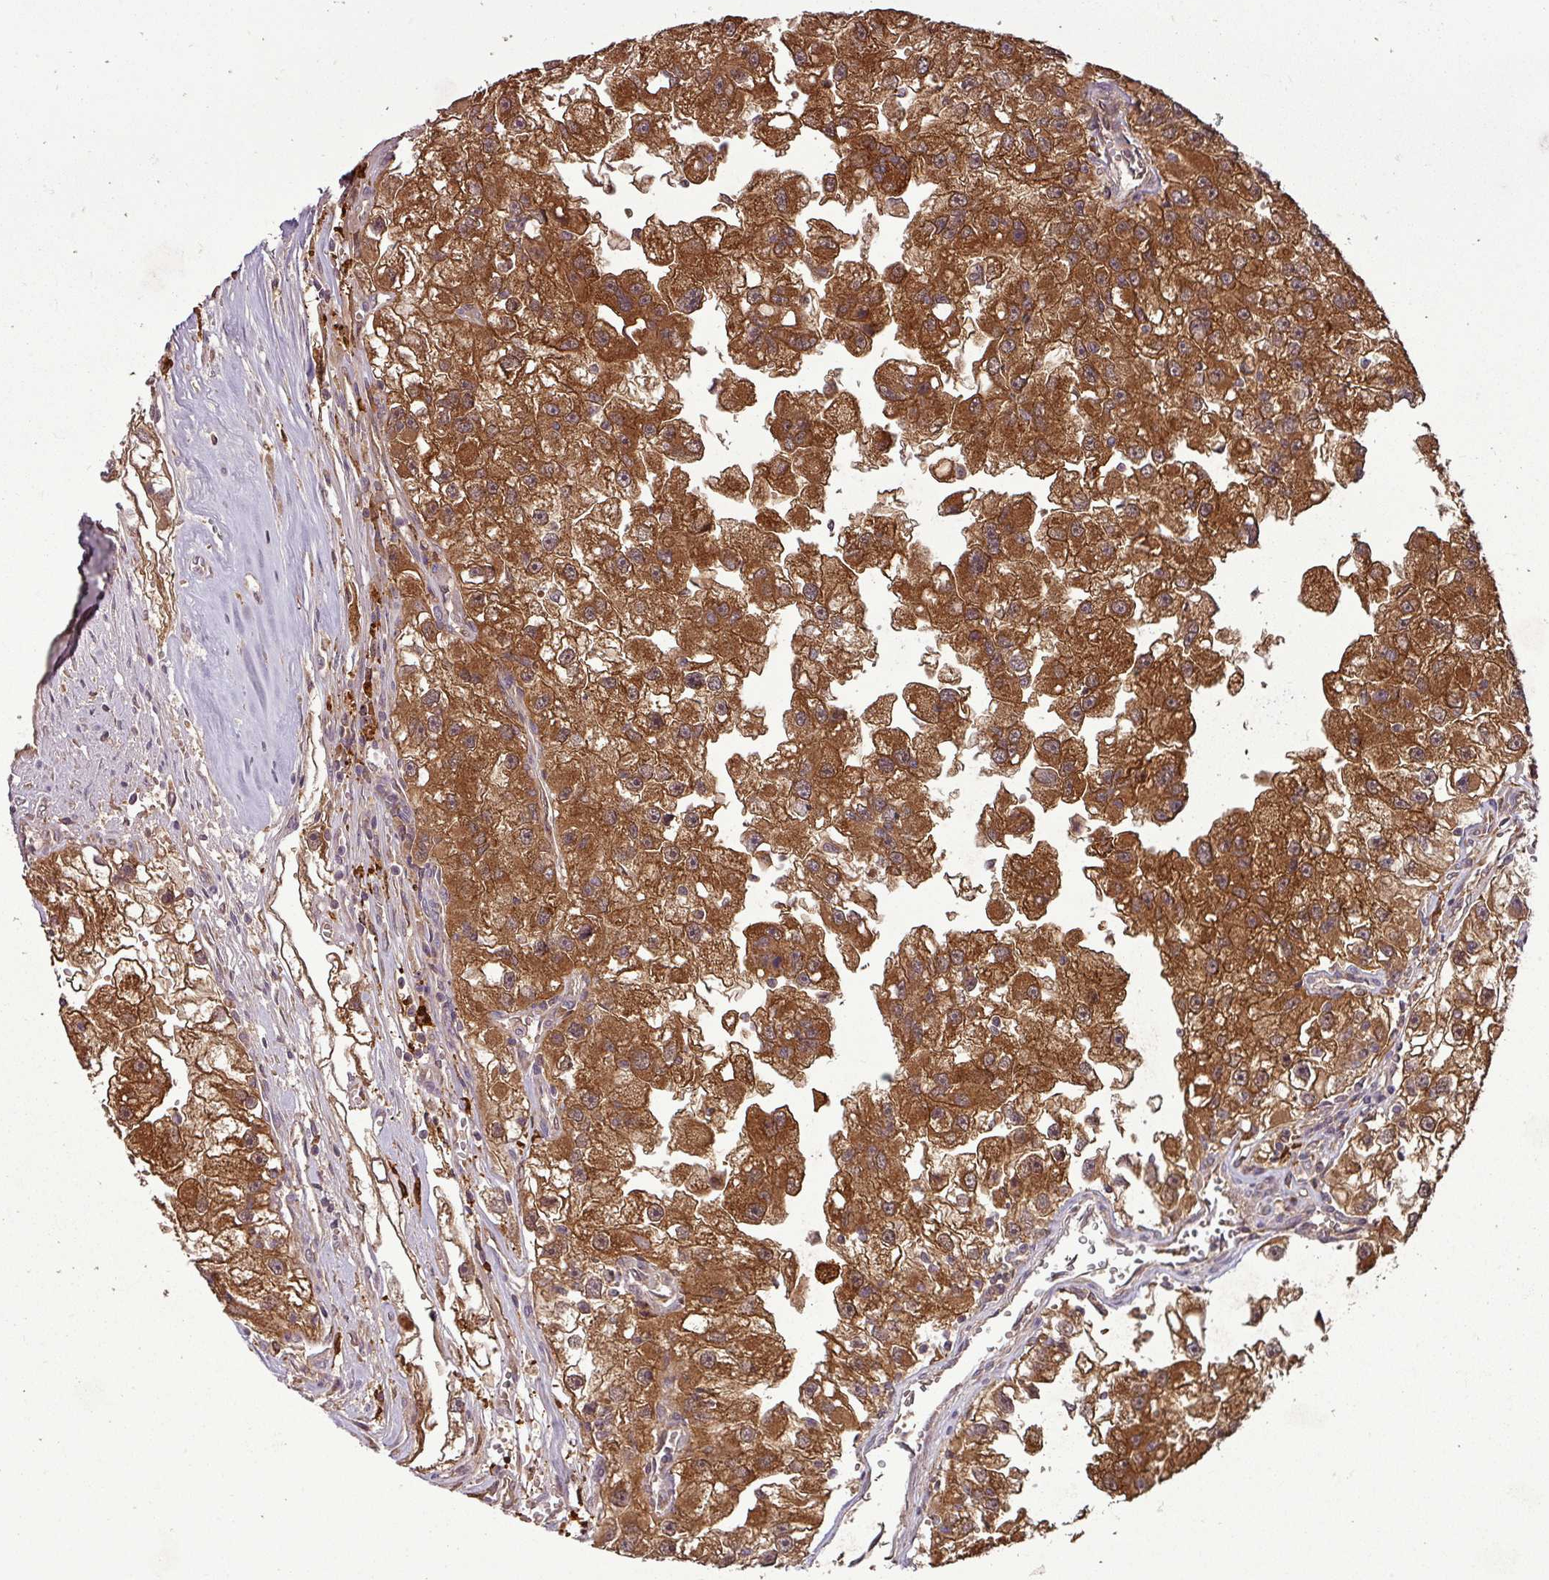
{"staining": {"intensity": "moderate", "quantity": ">75%", "location": "cytoplasmic/membranous"}, "tissue": "renal cancer", "cell_type": "Tumor cells", "image_type": "cancer", "snomed": [{"axis": "morphology", "description": "Adenocarcinoma, NOS"}, {"axis": "topography", "description": "Kidney"}], "caption": "Brown immunohistochemical staining in human renal cancer (adenocarcinoma) exhibits moderate cytoplasmic/membranous positivity in about >75% of tumor cells.", "gene": "NT5C3A", "patient": {"sex": "male", "age": 63}}